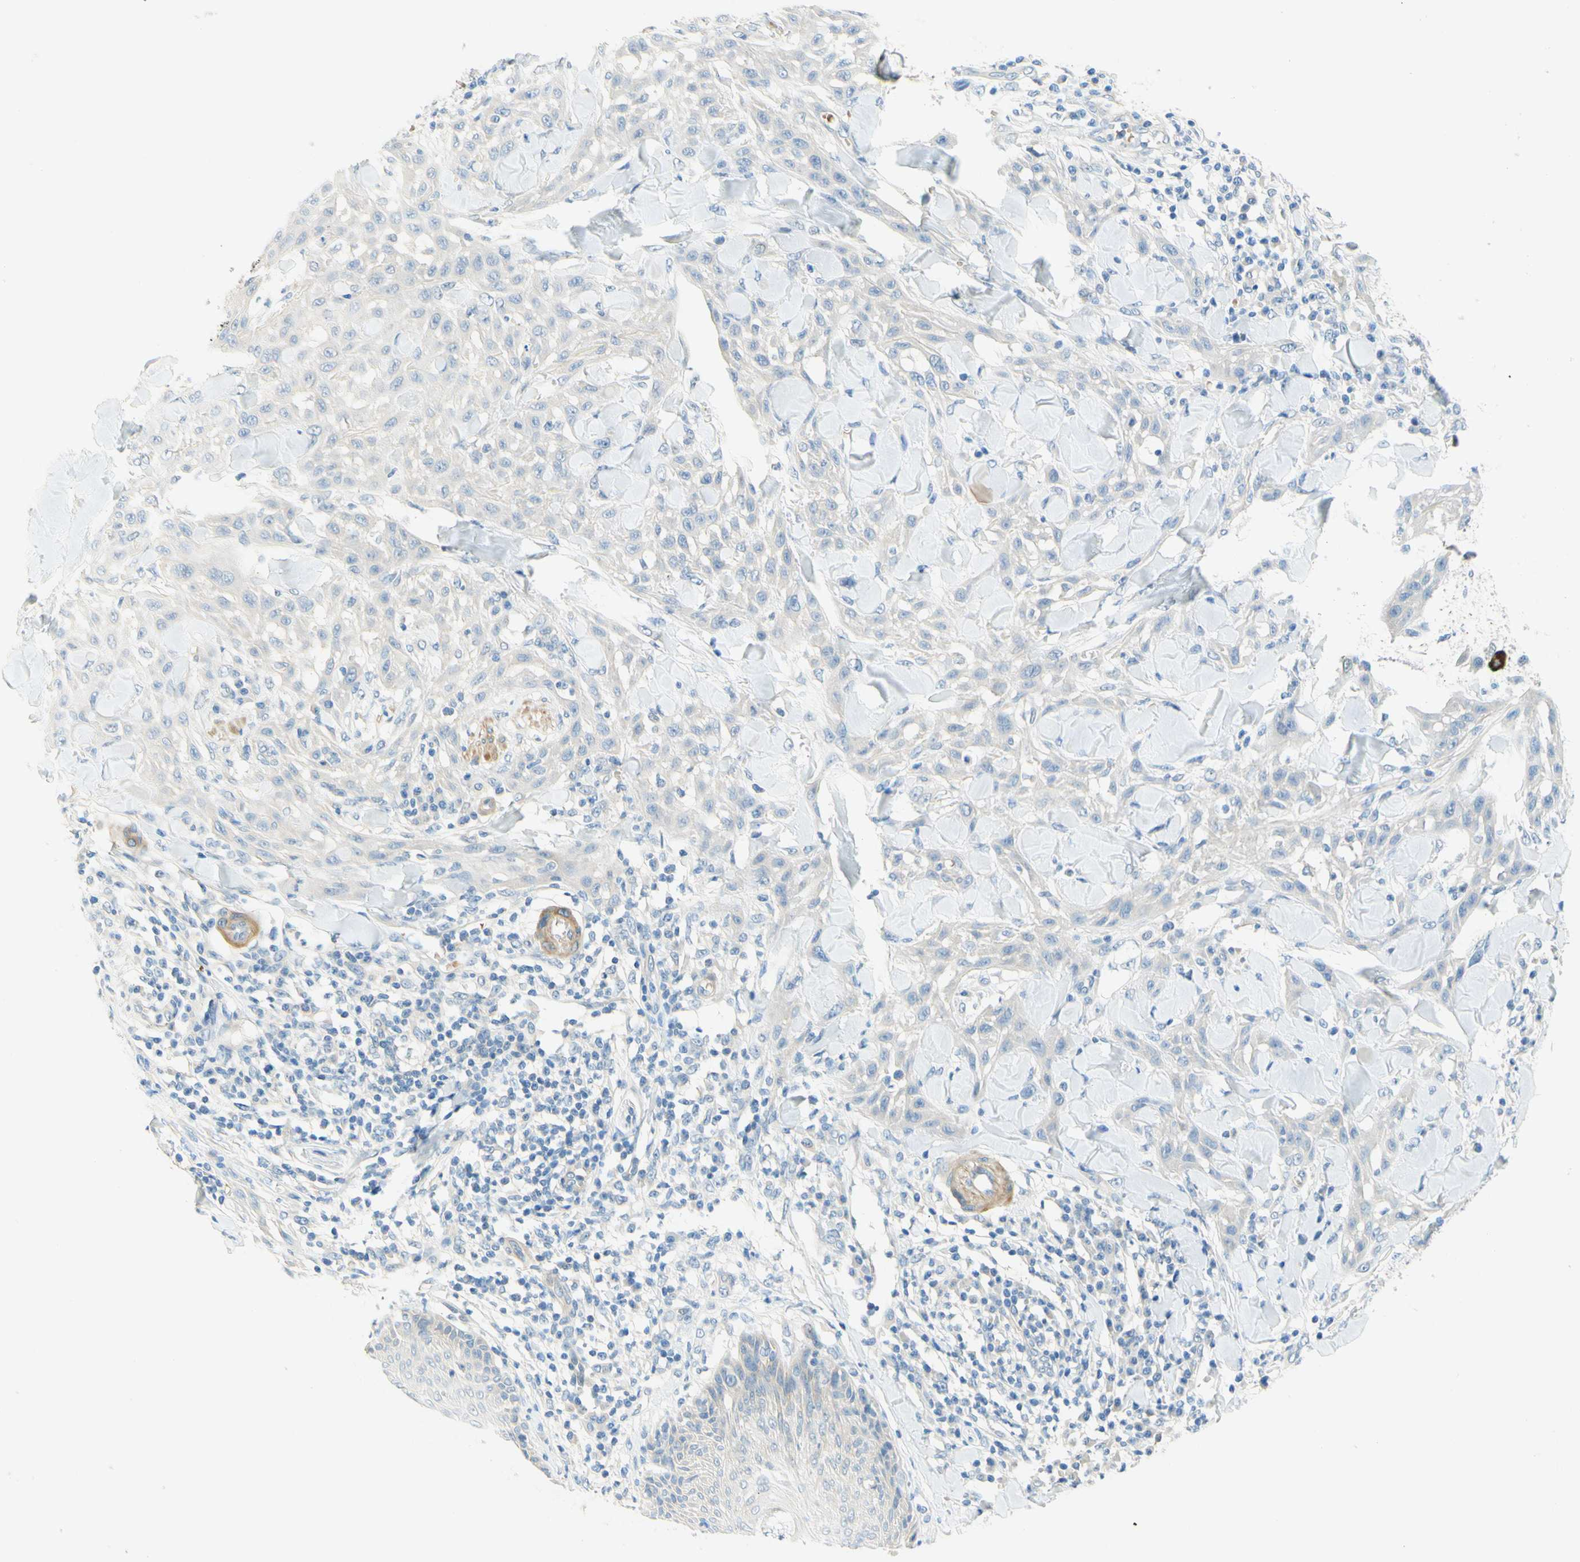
{"staining": {"intensity": "negative", "quantity": "none", "location": "none"}, "tissue": "skin cancer", "cell_type": "Tumor cells", "image_type": "cancer", "snomed": [{"axis": "morphology", "description": "Squamous cell carcinoma, NOS"}, {"axis": "topography", "description": "Skin"}], "caption": "Skin cancer was stained to show a protein in brown. There is no significant expression in tumor cells.", "gene": "ENTREP2", "patient": {"sex": "male", "age": 24}}